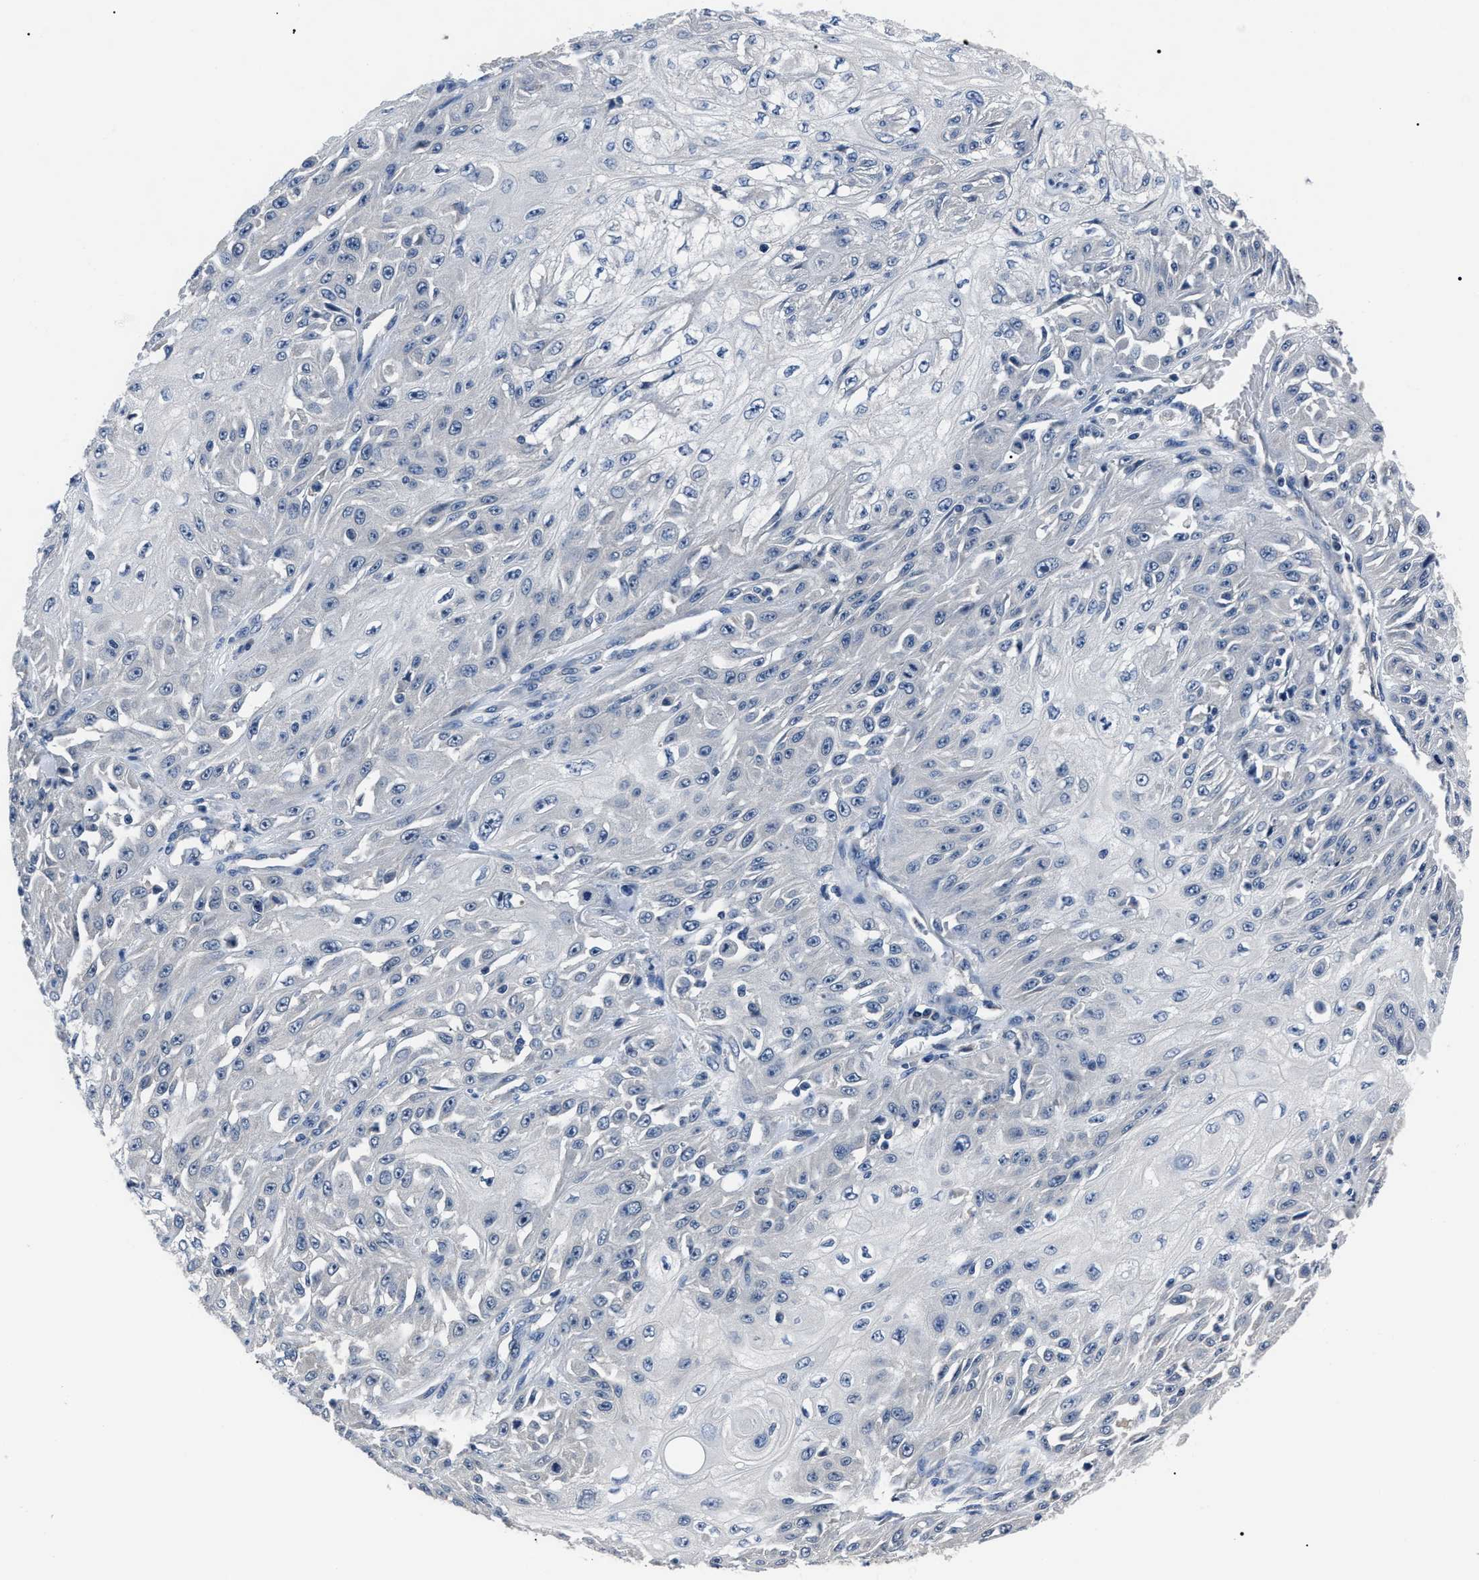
{"staining": {"intensity": "negative", "quantity": "none", "location": "none"}, "tissue": "skin cancer", "cell_type": "Tumor cells", "image_type": "cancer", "snomed": [{"axis": "morphology", "description": "Squamous cell carcinoma, NOS"}, {"axis": "morphology", "description": "Squamous cell carcinoma, metastatic, NOS"}, {"axis": "topography", "description": "Skin"}, {"axis": "topography", "description": "Lymph node"}], "caption": "Human skin metastatic squamous cell carcinoma stained for a protein using IHC reveals no positivity in tumor cells.", "gene": "LRWD1", "patient": {"sex": "male", "age": 75}}